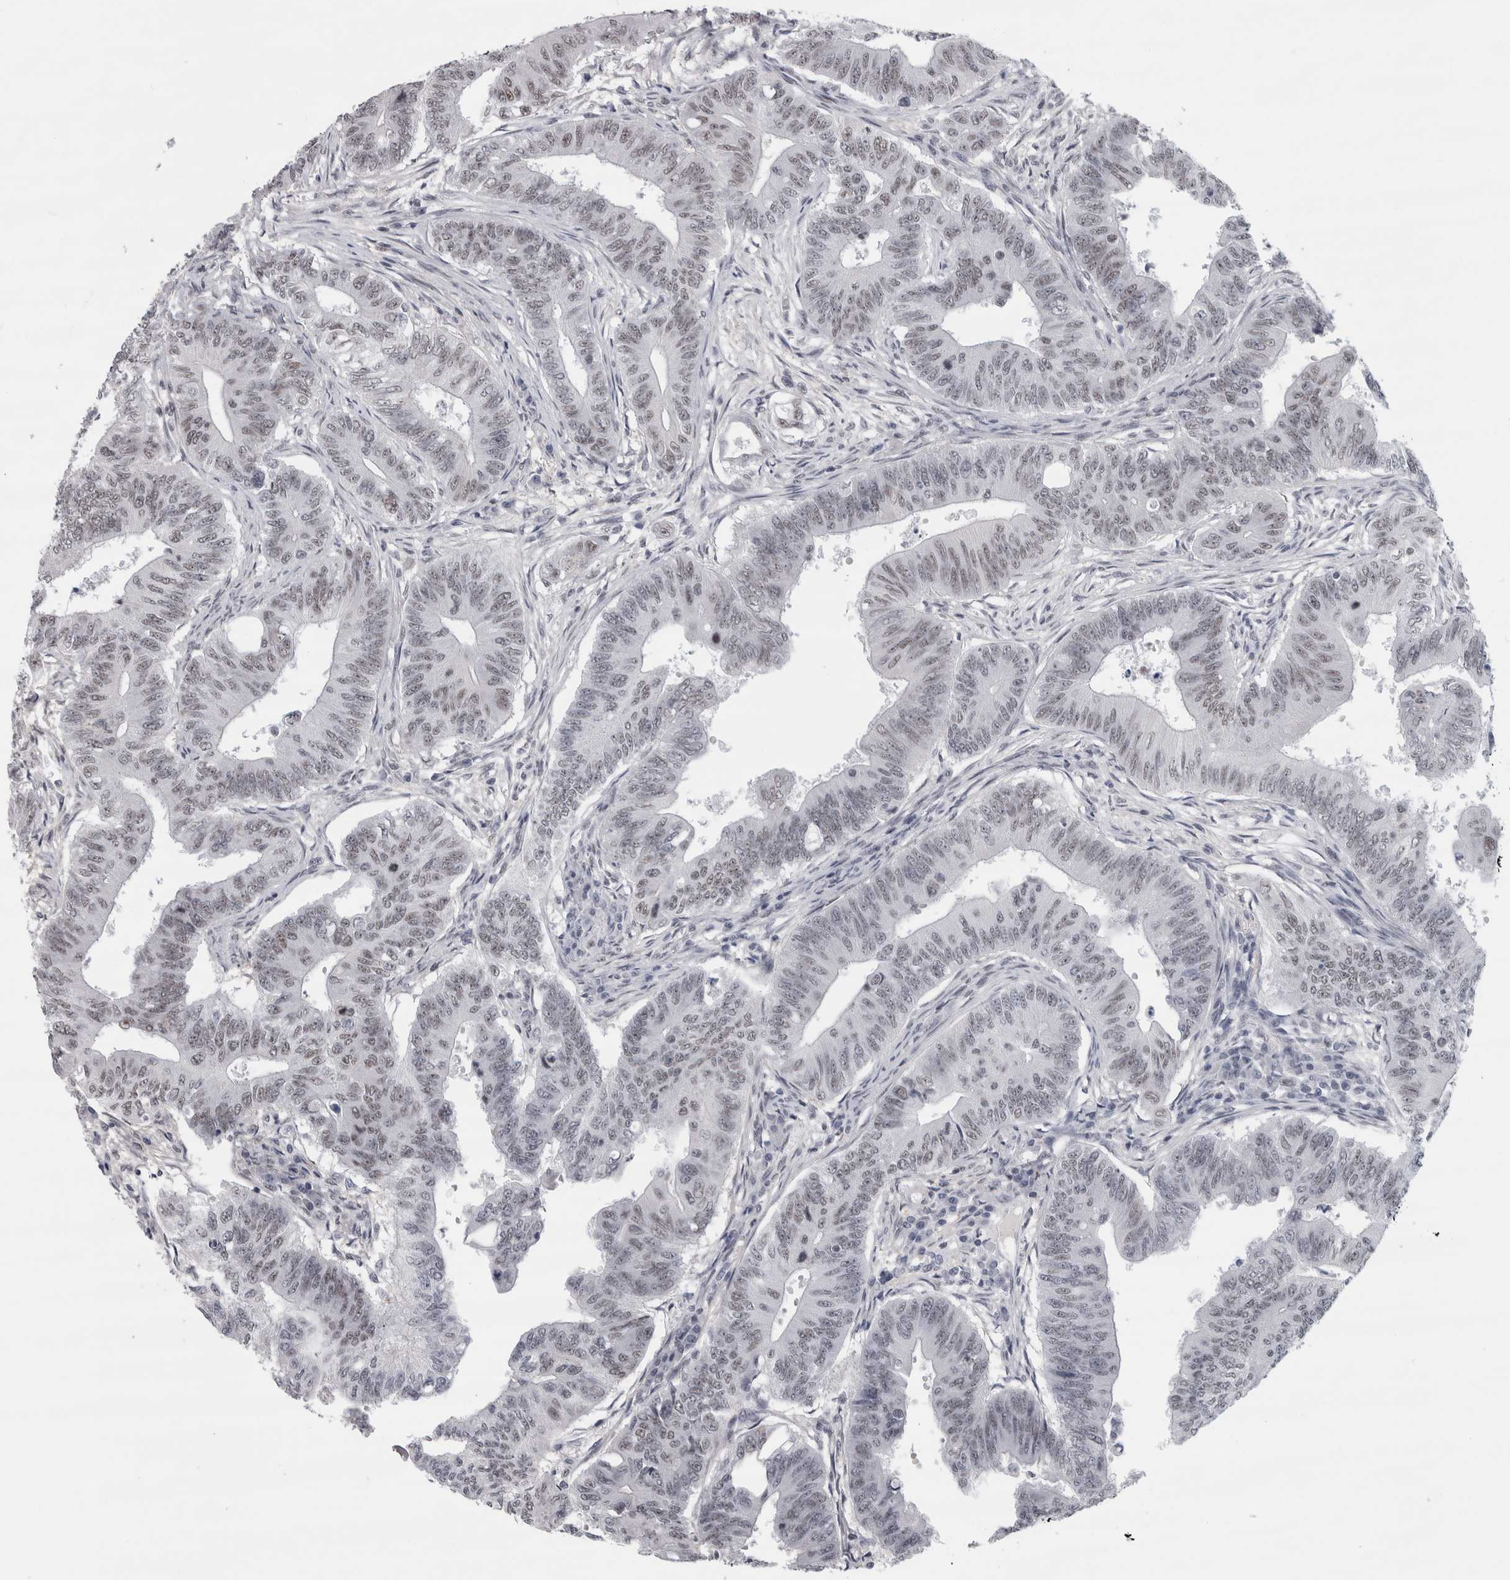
{"staining": {"intensity": "weak", "quantity": "25%-75%", "location": "nuclear"}, "tissue": "colorectal cancer", "cell_type": "Tumor cells", "image_type": "cancer", "snomed": [{"axis": "morphology", "description": "Adenoma, NOS"}, {"axis": "morphology", "description": "Adenocarcinoma, NOS"}, {"axis": "topography", "description": "Colon"}], "caption": "This is an image of immunohistochemistry (IHC) staining of colorectal cancer, which shows weak positivity in the nuclear of tumor cells.", "gene": "ARID4B", "patient": {"sex": "male", "age": 79}}